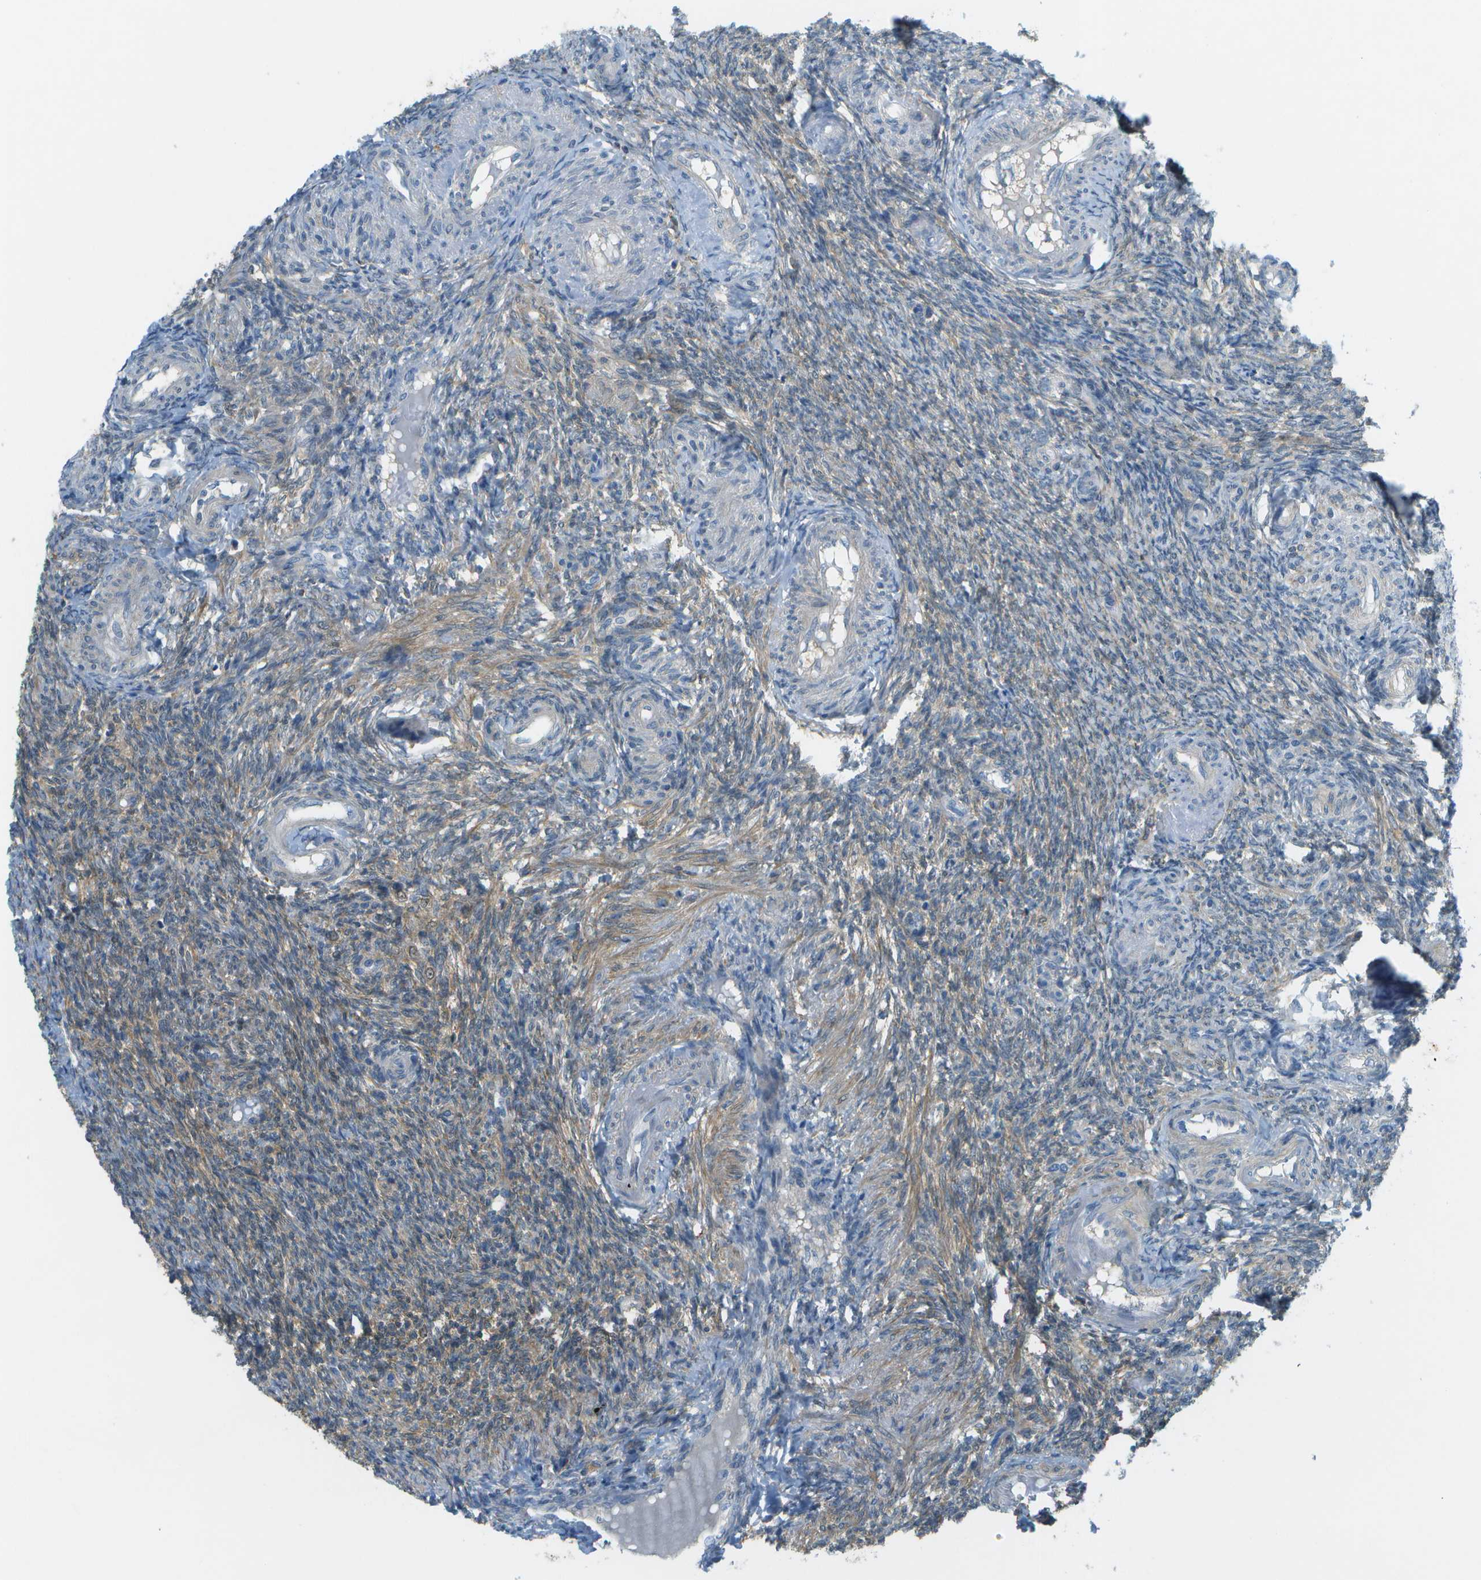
{"staining": {"intensity": "moderate", "quantity": ">75%", "location": "cytoplasmic/membranous"}, "tissue": "ovary", "cell_type": "Follicle cells", "image_type": "normal", "snomed": [{"axis": "morphology", "description": "Normal tissue, NOS"}, {"axis": "topography", "description": "Ovary"}], "caption": "Immunohistochemistry (IHC) photomicrograph of normal ovary: human ovary stained using IHC demonstrates medium levels of moderate protein expression localized specifically in the cytoplasmic/membranous of follicle cells, appearing as a cytoplasmic/membranous brown color.", "gene": "CDH23", "patient": {"sex": "female", "age": 41}}